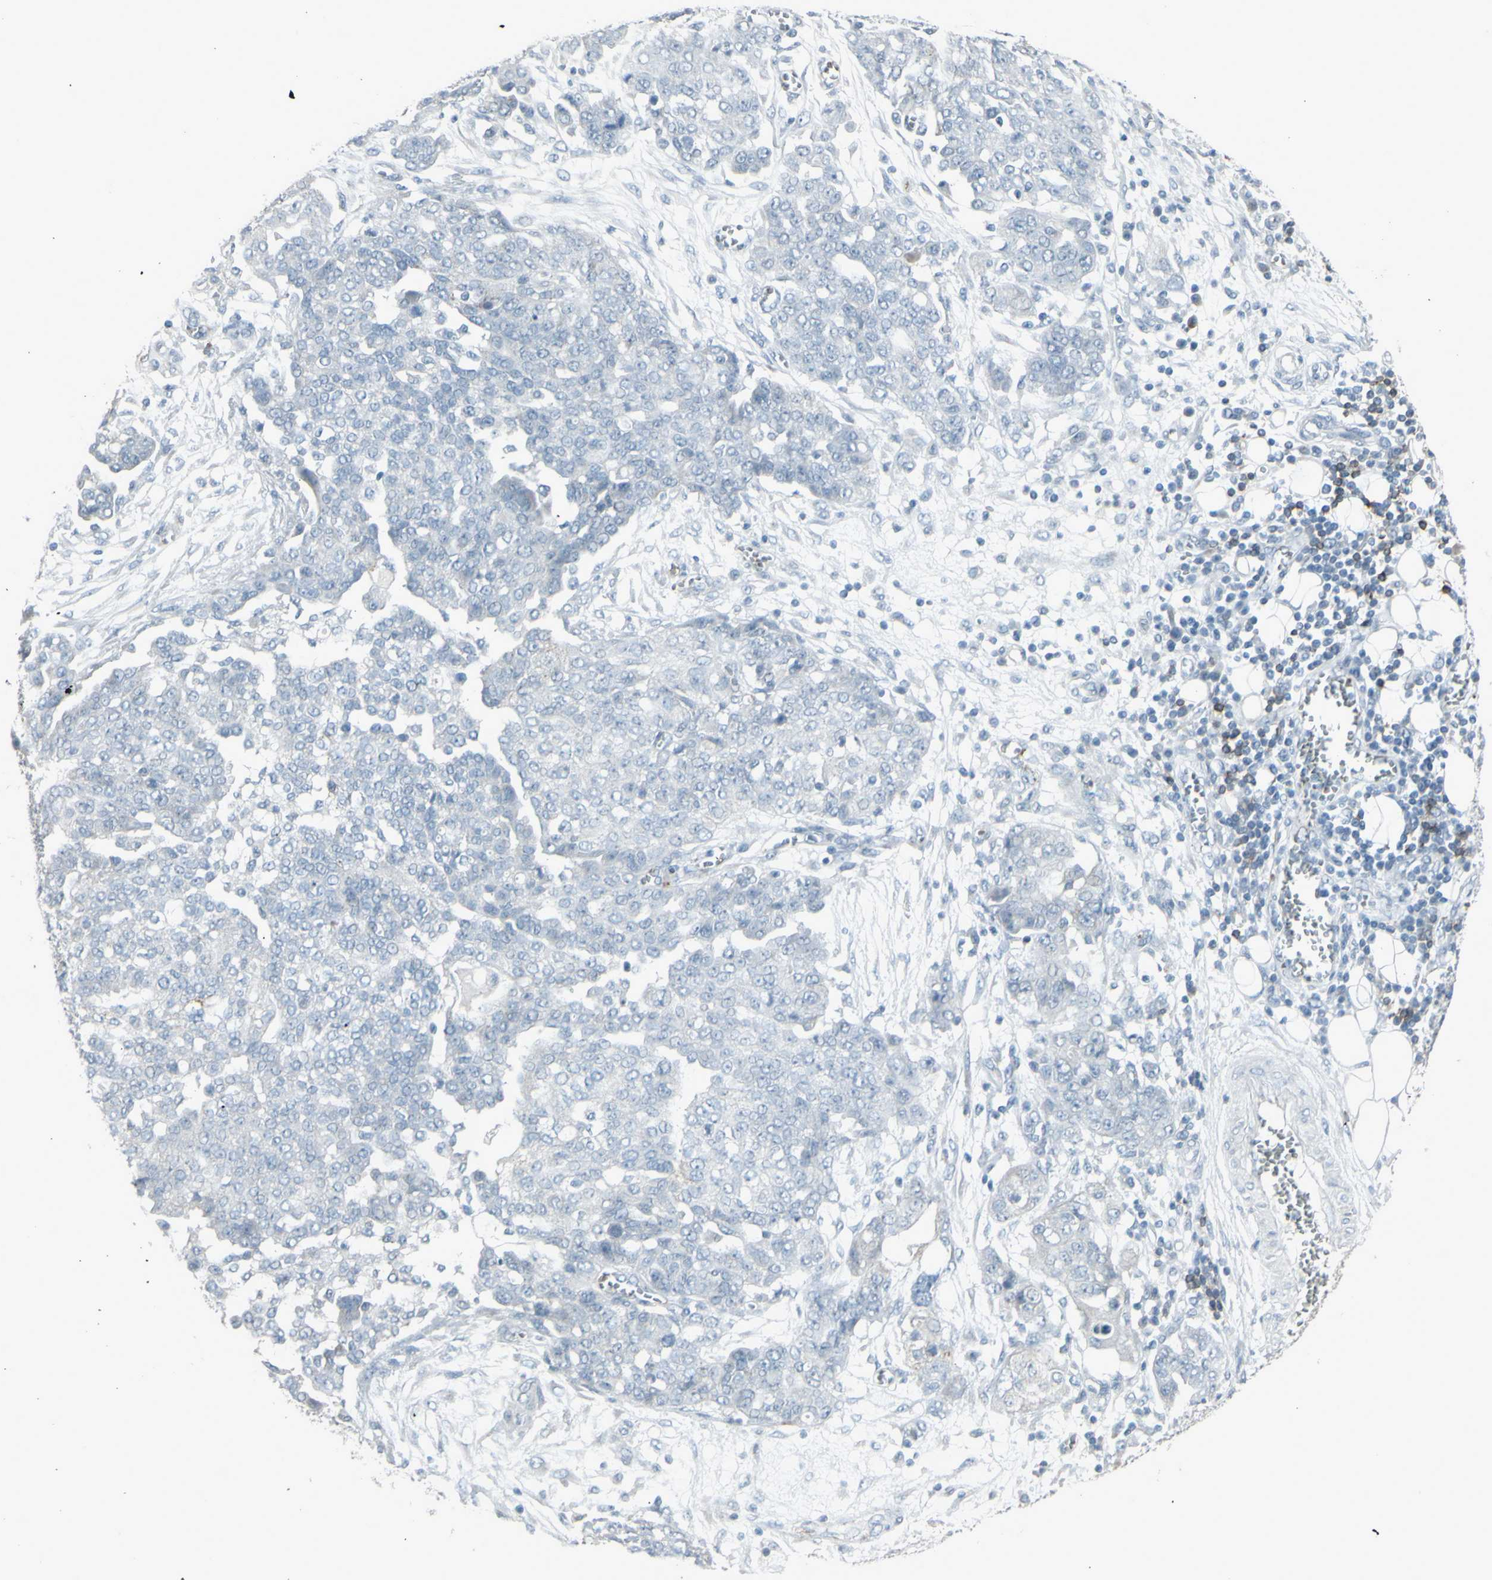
{"staining": {"intensity": "negative", "quantity": "none", "location": "none"}, "tissue": "ovarian cancer", "cell_type": "Tumor cells", "image_type": "cancer", "snomed": [{"axis": "morphology", "description": "Cystadenocarcinoma, serous, NOS"}, {"axis": "topography", "description": "Soft tissue"}, {"axis": "topography", "description": "Ovary"}], "caption": "The histopathology image shows no significant staining in tumor cells of ovarian cancer.", "gene": "CD79B", "patient": {"sex": "female", "age": 57}}